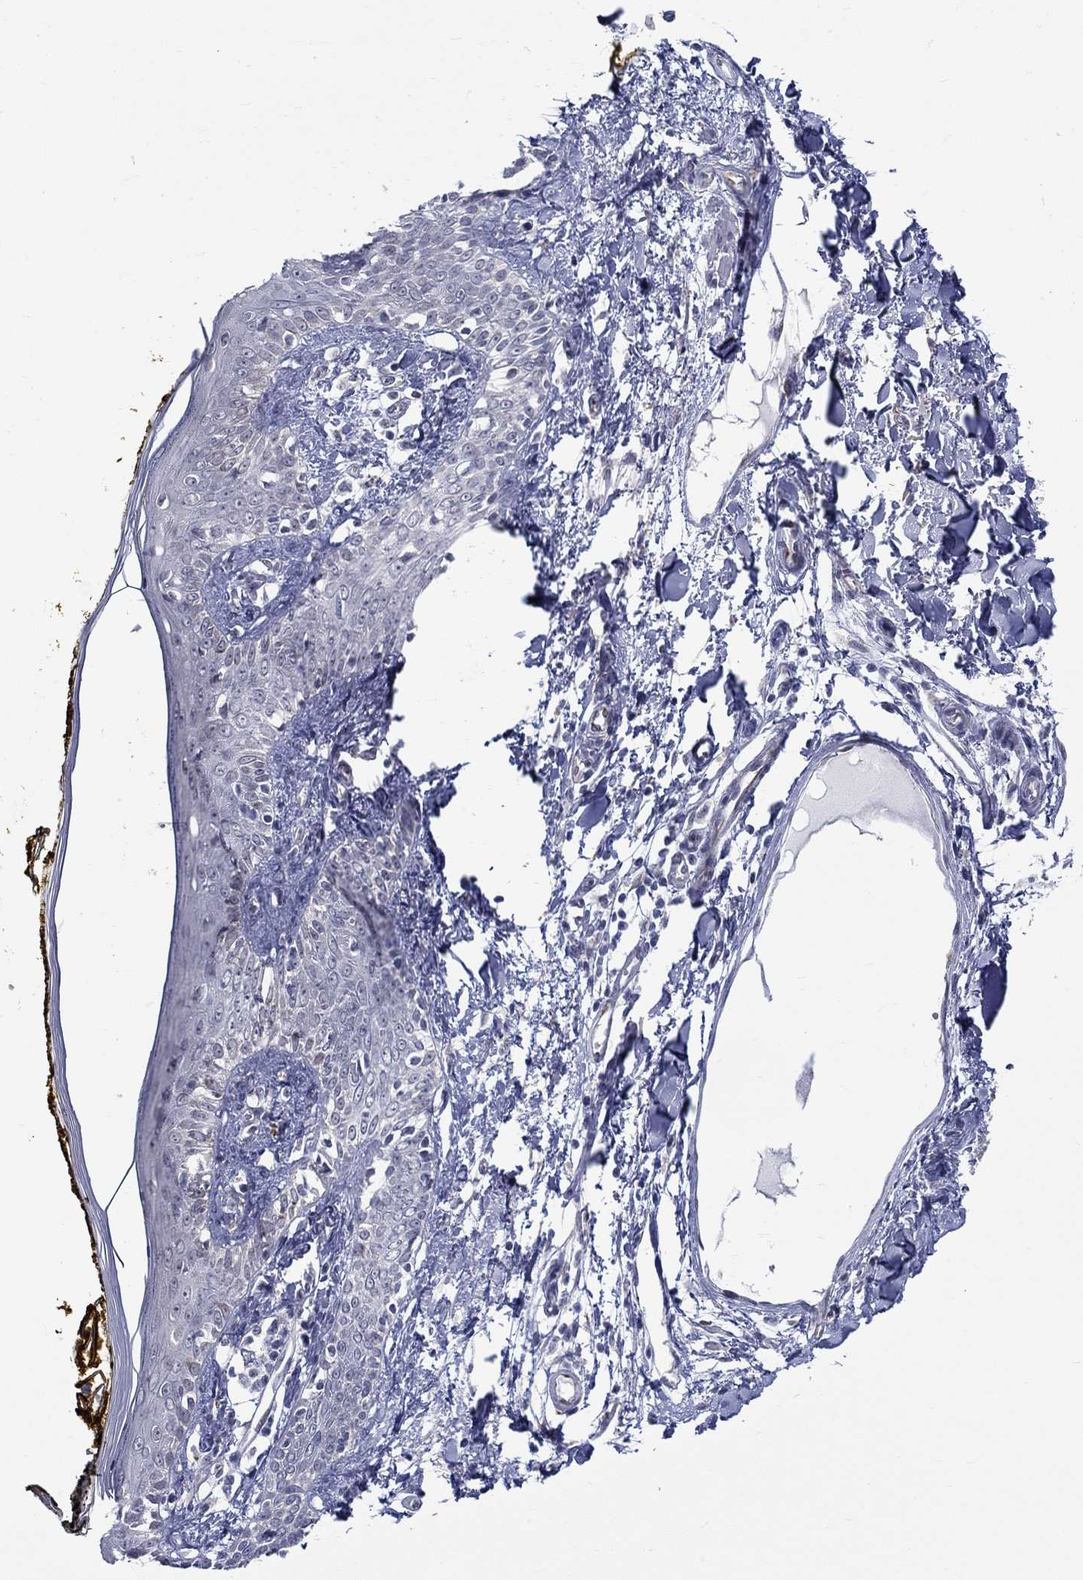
{"staining": {"intensity": "negative", "quantity": "none", "location": "none"}, "tissue": "skin", "cell_type": "Fibroblasts", "image_type": "normal", "snomed": [{"axis": "morphology", "description": "Normal tissue, NOS"}, {"axis": "topography", "description": "Skin"}], "caption": "Fibroblasts show no significant protein positivity in normal skin. (Brightfield microscopy of DAB IHC at high magnification).", "gene": "ST6GALNAC1", "patient": {"sex": "male", "age": 76}}